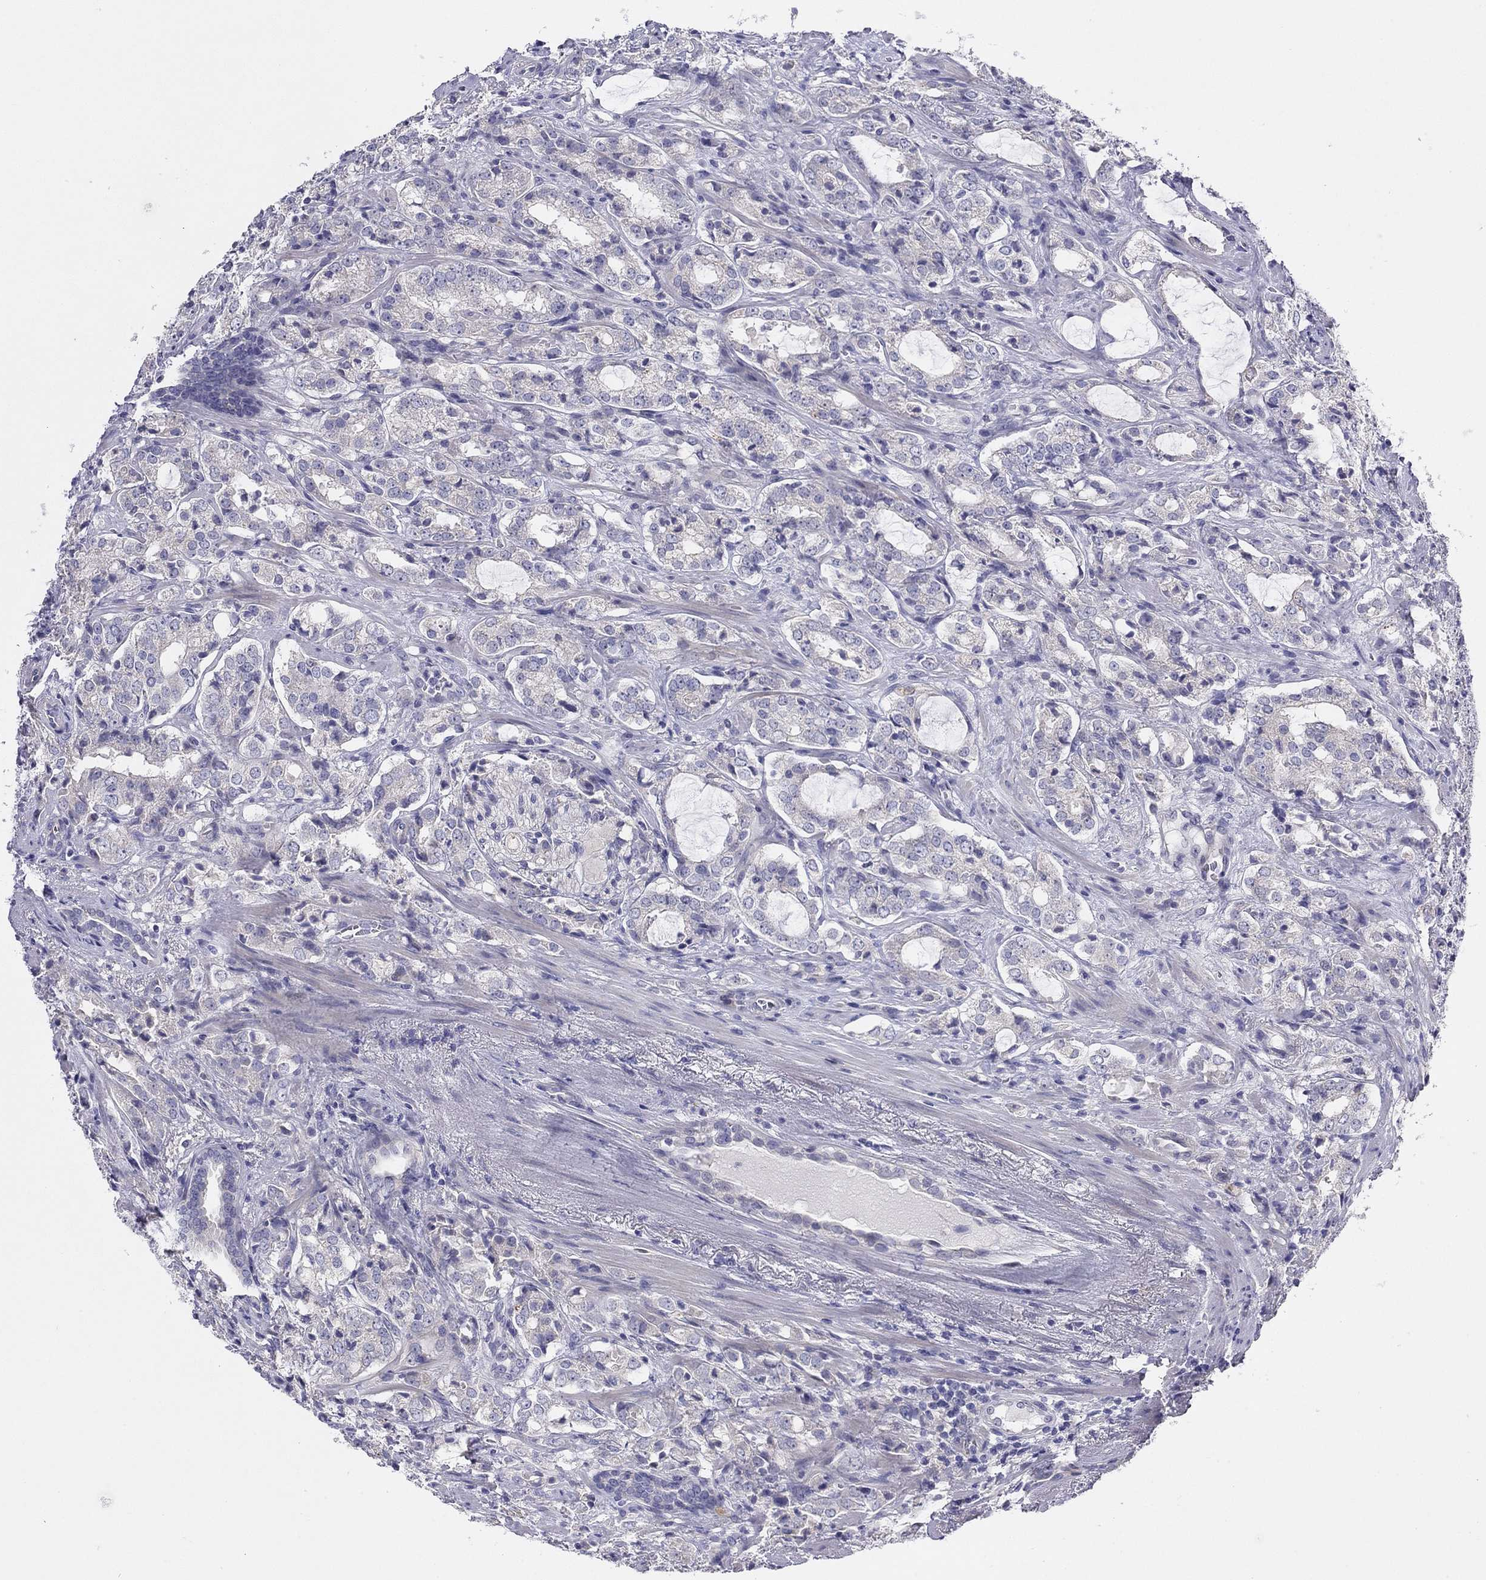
{"staining": {"intensity": "negative", "quantity": "none", "location": "none"}, "tissue": "prostate cancer", "cell_type": "Tumor cells", "image_type": "cancer", "snomed": [{"axis": "morphology", "description": "Adenocarcinoma, NOS"}, {"axis": "topography", "description": "Prostate"}], "caption": "DAB (3,3'-diaminobenzidine) immunohistochemical staining of prostate cancer (adenocarcinoma) displays no significant staining in tumor cells.", "gene": "MGAT4C", "patient": {"sex": "male", "age": 66}}